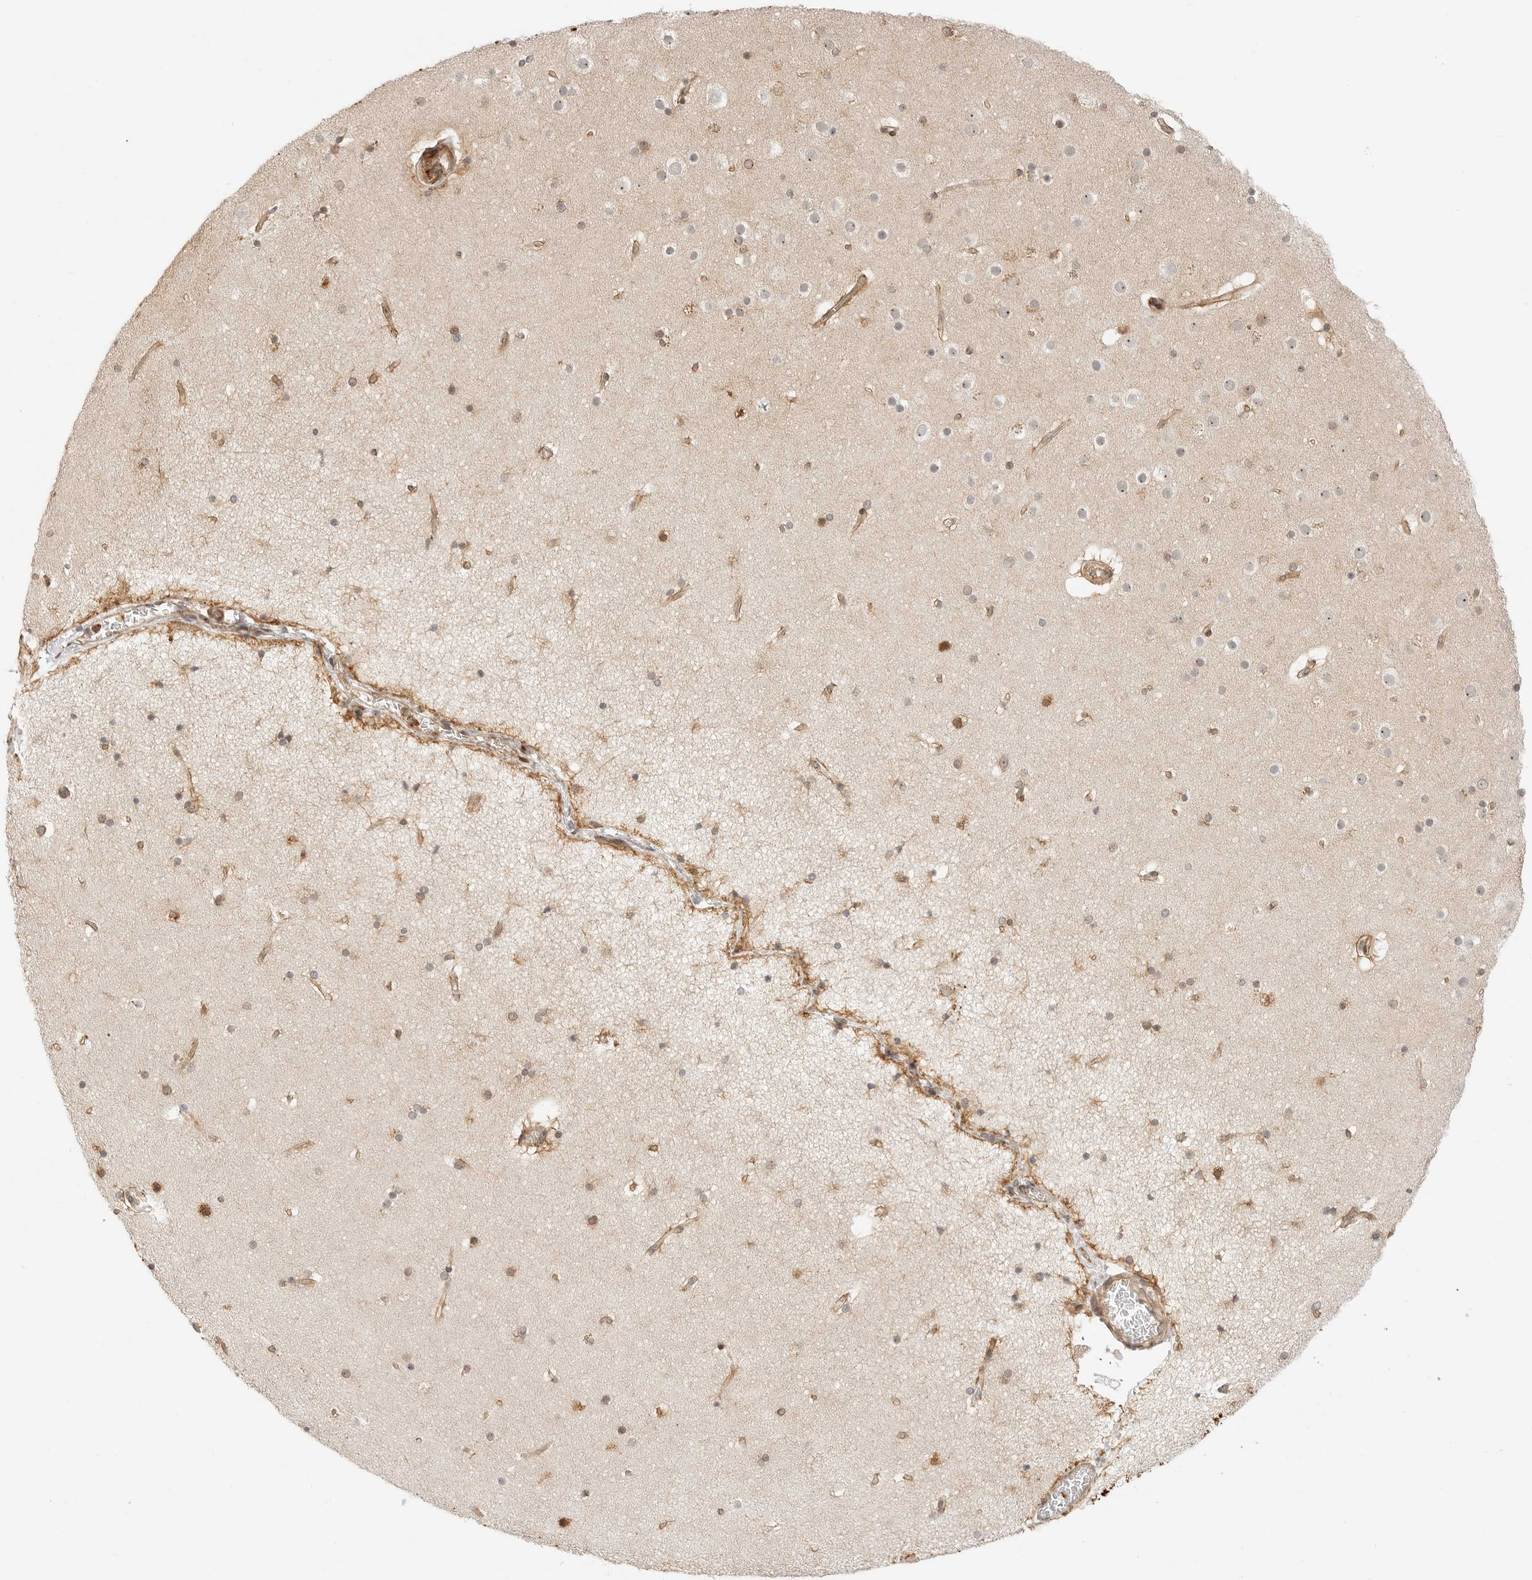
{"staining": {"intensity": "weak", "quantity": "25%-75%", "location": "cytoplasmic/membranous"}, "tissue": "cerebral cortex", "cell_type": "Endothelial cells", "image_type": "normal", "snomed": [{"axis": "morphology", "description": "Normal tissue, NOS"}, {"axis": "topography", "description": "Cerebral cortex"}], "caption": "The image shows immunohistochemical staining of normal cerebral cortex. There is weak cytoplasmic/membranous positivity is seen in approximately 25%-75% of endothelial cells. (DAB (3,3'-diaminobenzidine) = brown stain, brightfield microscopy at high magnification).", "gene": "DSCC1", "patient": {"sex": "male", "age": 57}}